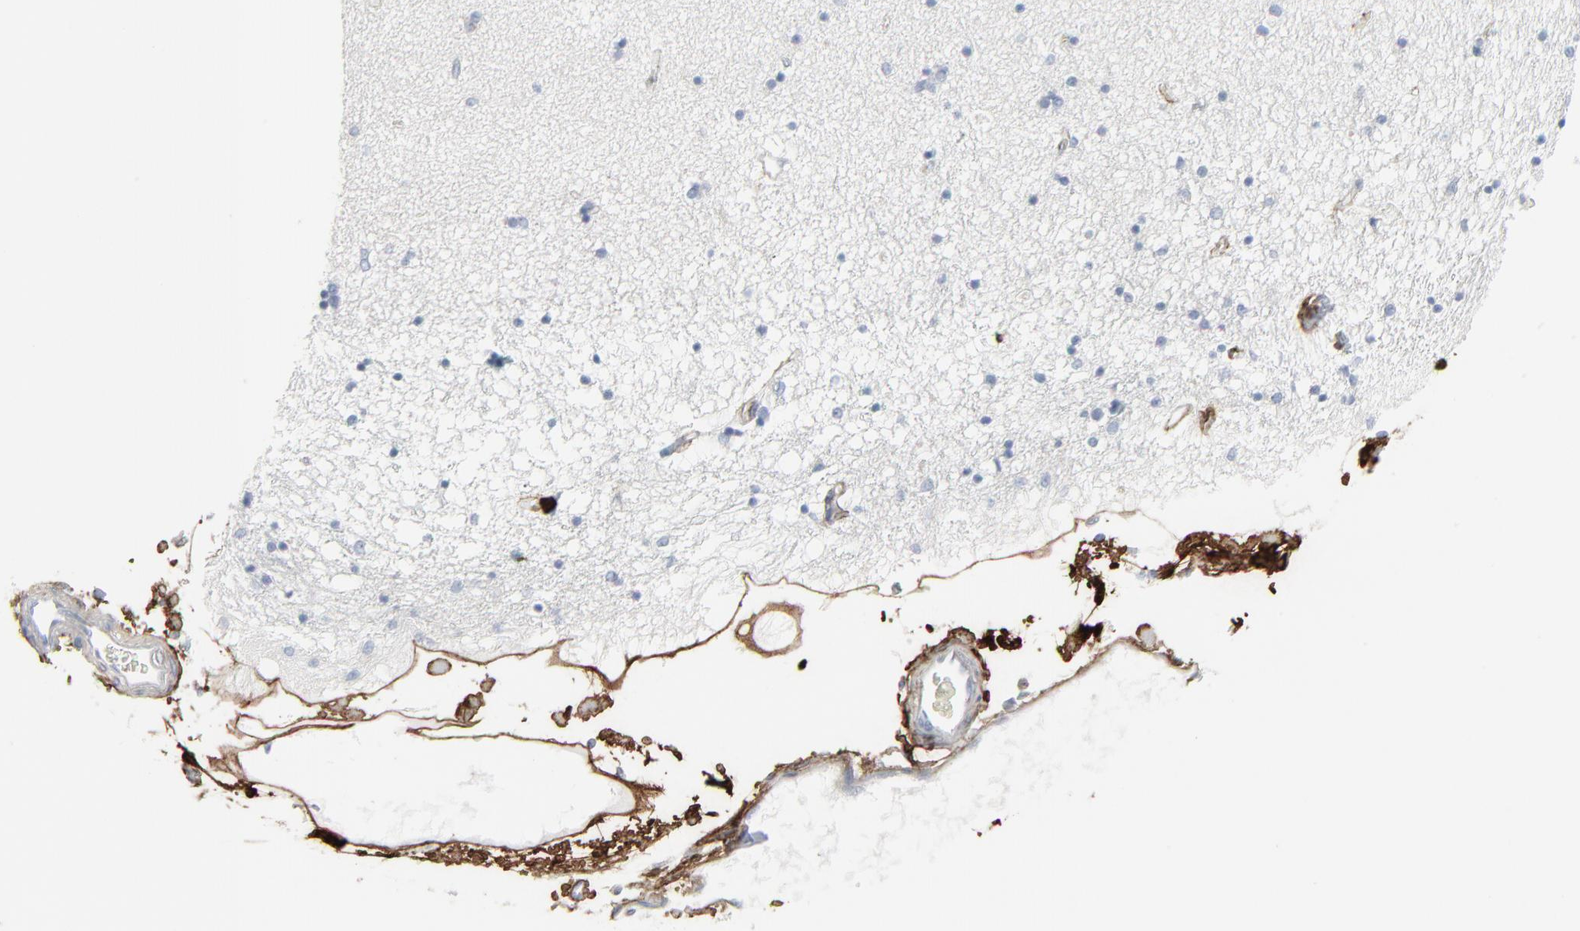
{"staining": {"intensity": "negative", "quantity": "none", "location": "none"}, "tissue": "hippocampus", "cell_type": "Glial cells", "image_type": "normal", "snomed": [{"axis": "morphology", "description": "Normal tissue, NOS"}, {"axis": "topography", "description": "Hippocampus"}], "caption": "IHC image of benign hippocampus stained for a protein (brown), which demonstrates no expression in glial cells.", "gene": "BGN", "patient": {"sex": "female", "age": 54}}